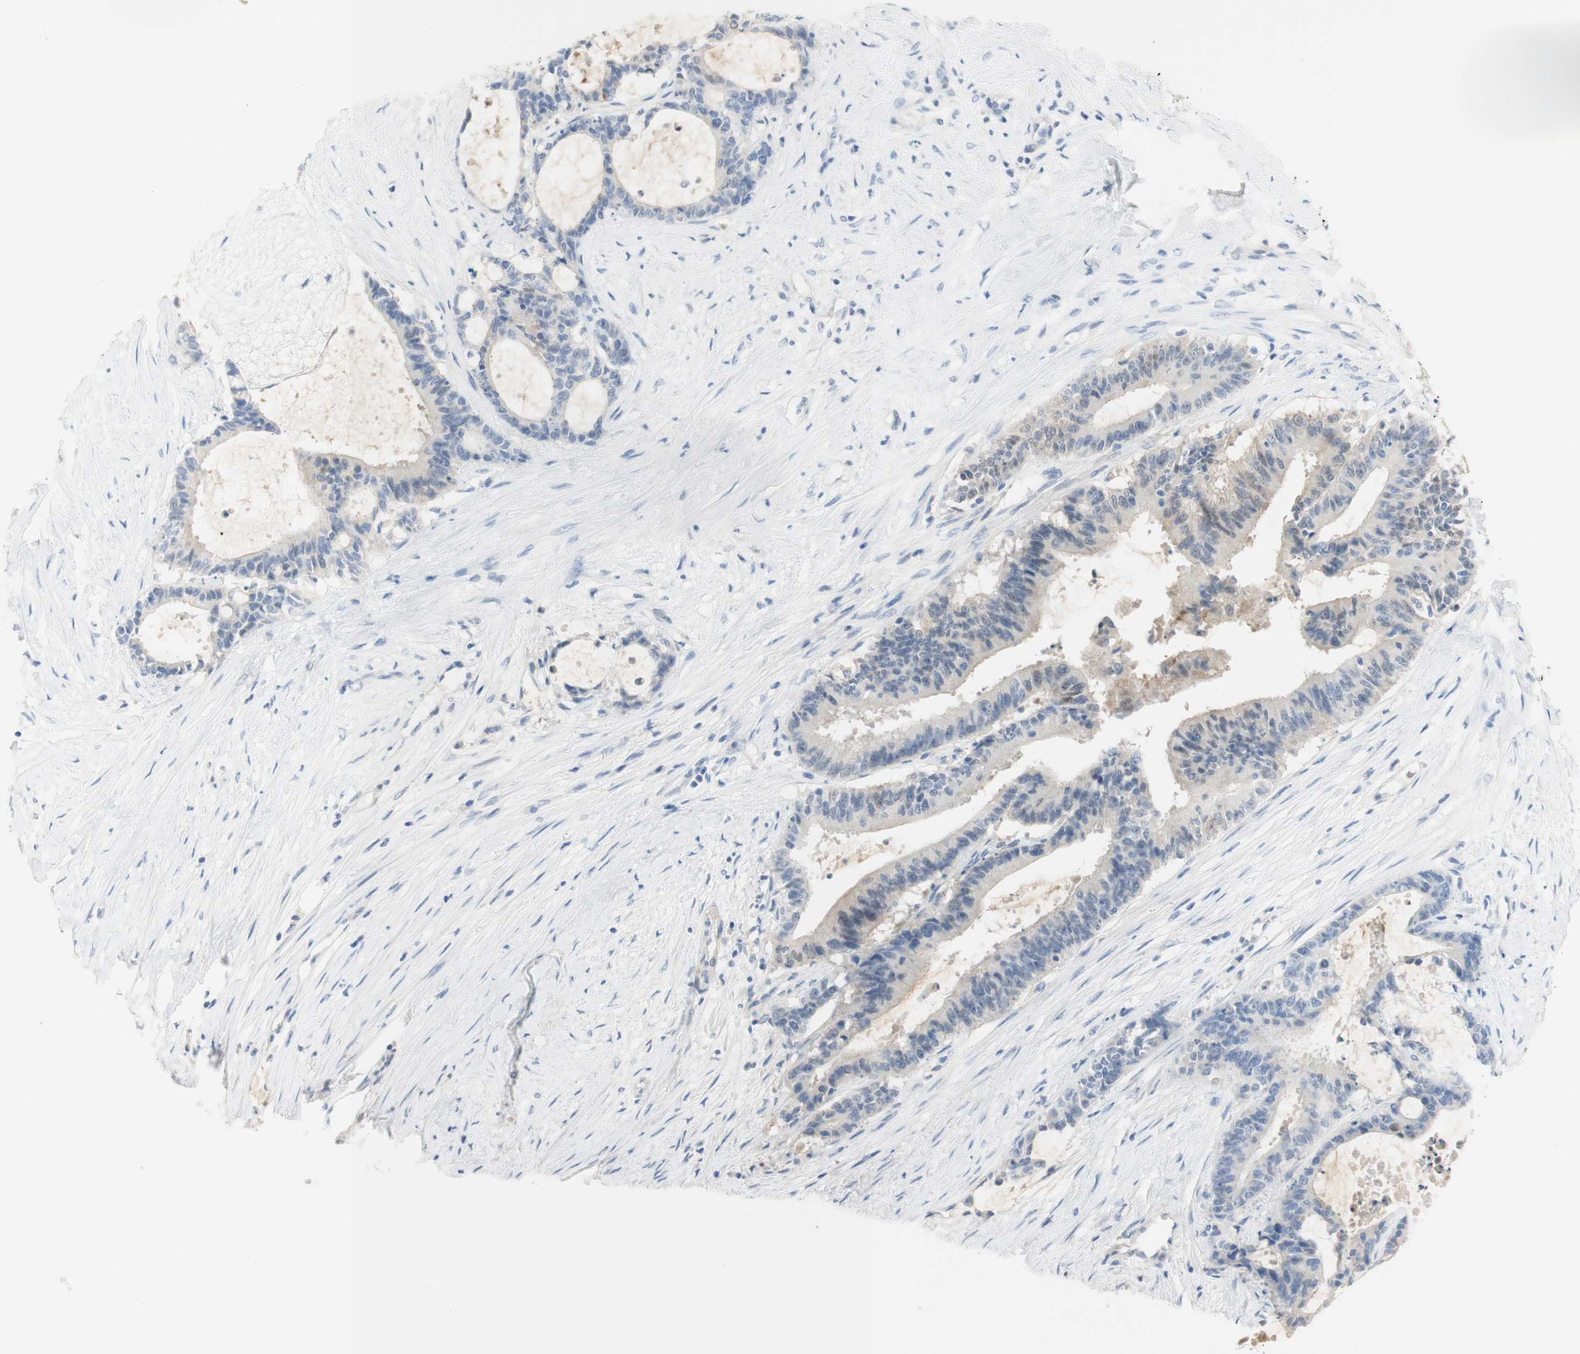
{"staining": {"intensity": "weak", "quantity": "<25%", "location": "cytoplasmic/membranous,nuclear"}, "tissue": "liver cancer", "cell_type": "Tumor cells", "image_type": "cancer", "snomed": [{"axis": "morphology", "description": "Cholangiocarcinoma"}, {"axis": "topography", "description": "Liver"}], "caption": "Protein analysis of liver cancer shows no significant staining in tumor cells.", "gene": "SELENBP1", "patient": {"sex": "female", "age": 73}}